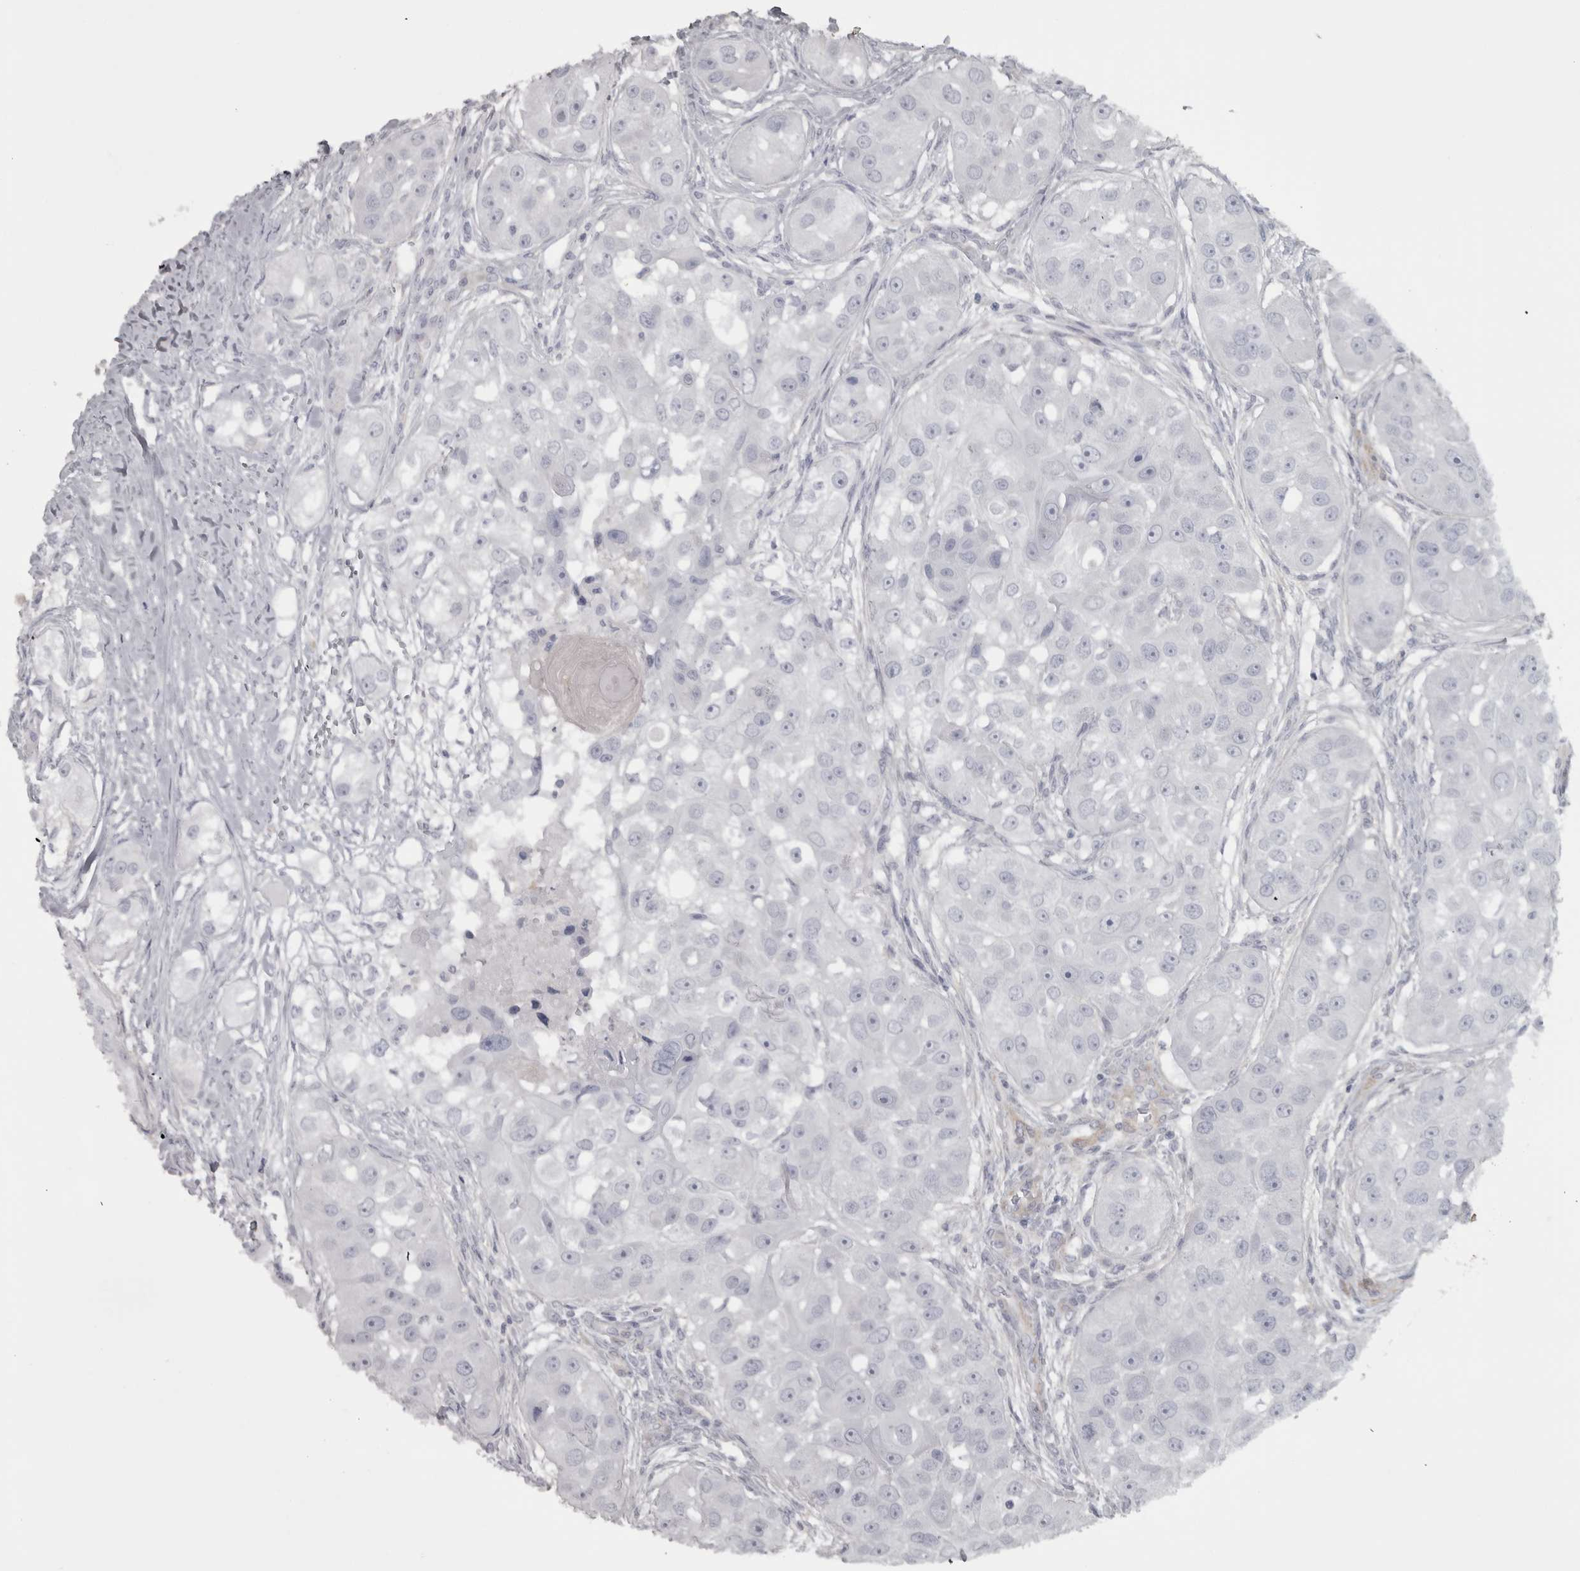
{"staining": {"intensity": "negative", "quantity": "none", "location": "none"}, "tissue": "head and neck cancer", "cell_type": "Tumor cells", "image_type": "cancer", "snomed": [{"axis": "morphology", "description": "Normal tissue, NOS"}, {"axis": "morphology", "description": "Squamous cell carcinoma, NOS"}, {"axis": "topography", "description": "Skeletal muscle"}, {"axis": "topography", "description": "Head-Neck"}], "caption": "IHC micrograph of neoplastic tissue: human head and neck cancer (squamous cell carcinoma) stained with DAB exhibits no significant protein positivity in tumor cells. Brightfield microscopy of immunohistochemistry stained with DAB (brown) and hematoxylin (blue), captured at high magnification.", "gene": "PPP1R12B", "patient": {"sex": "male", "age": 51}}